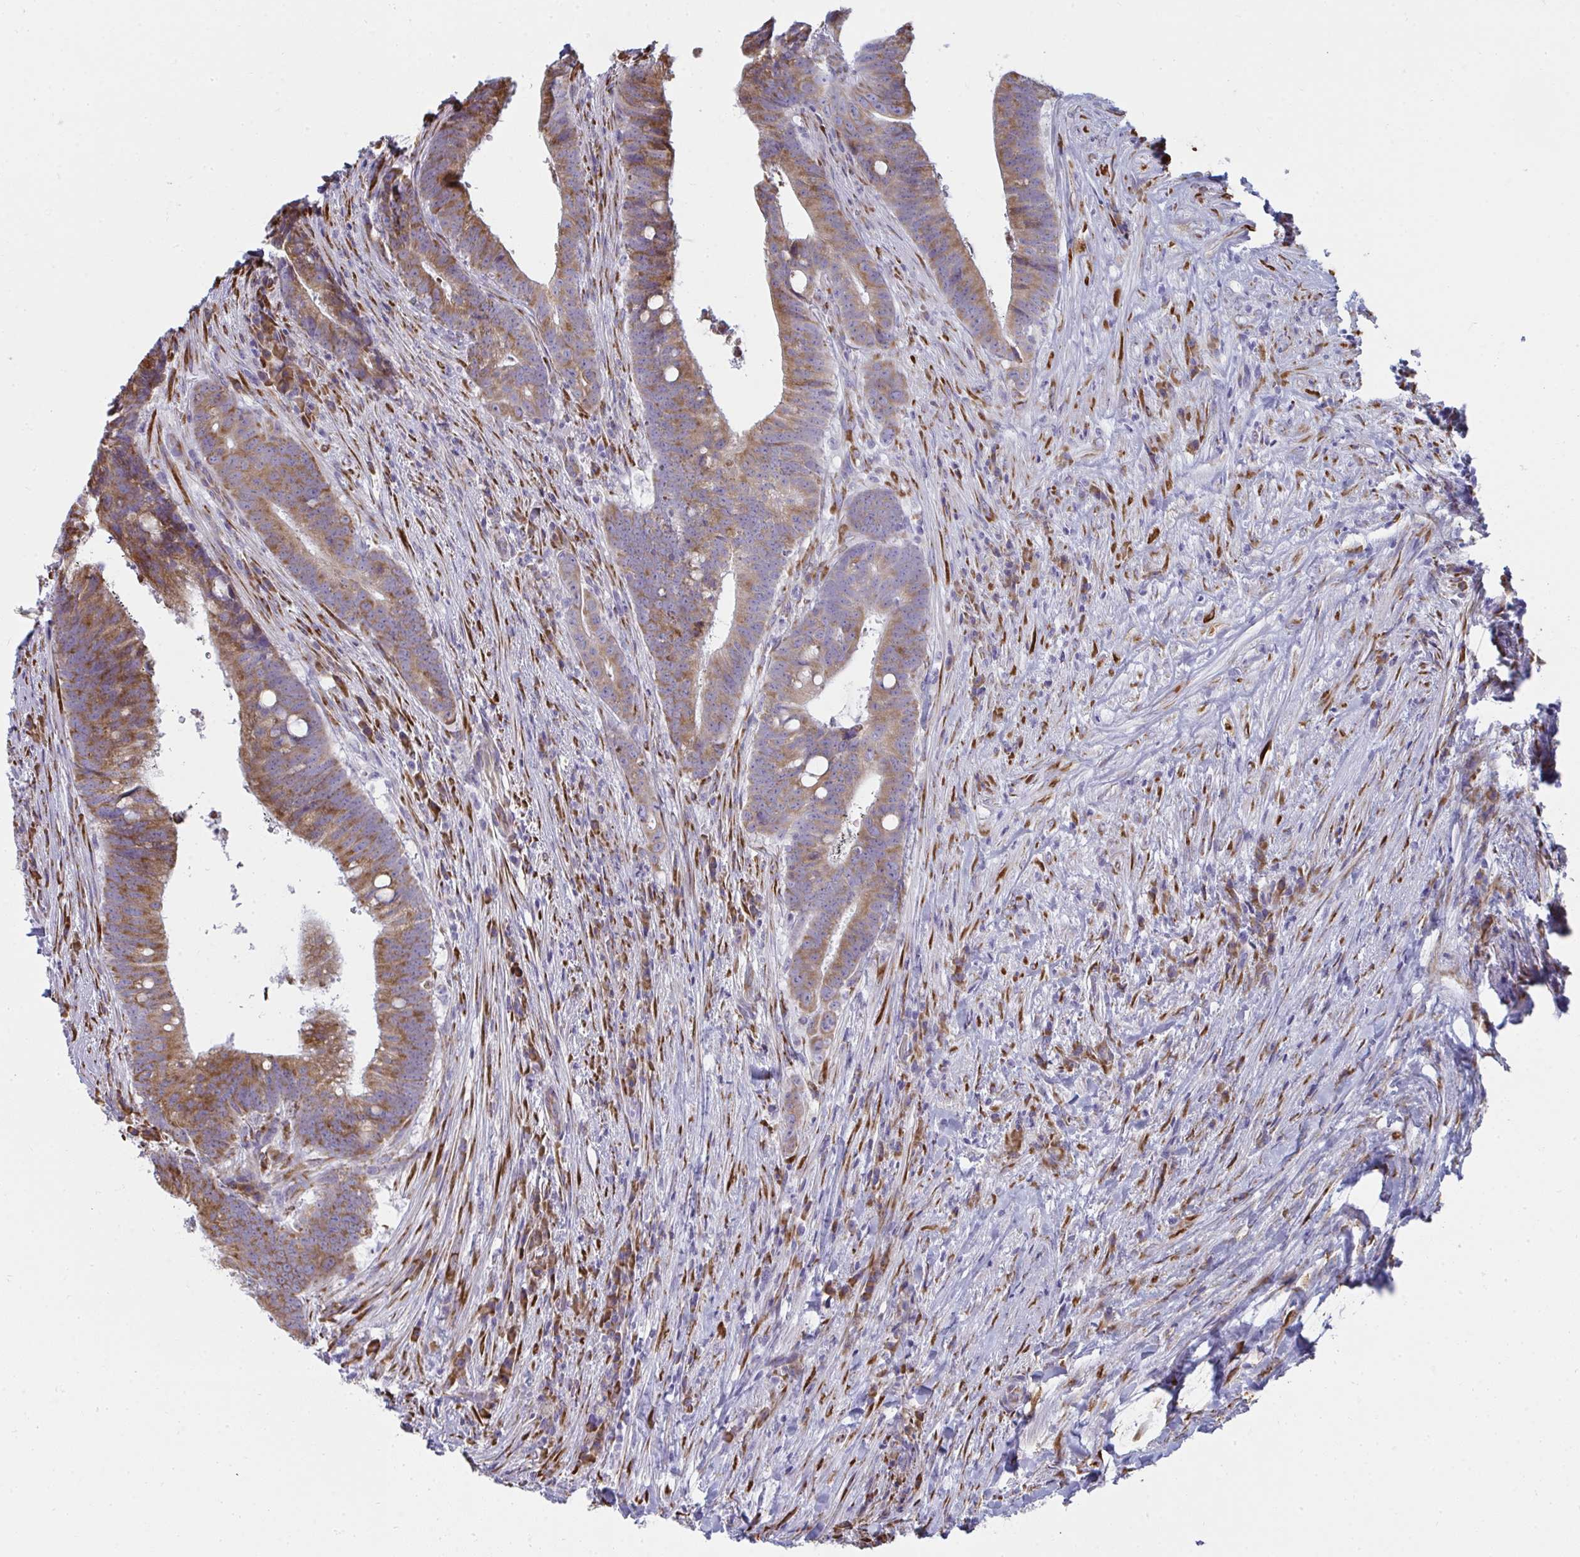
{"staining": {"intensity": "moderate", "quantity": ">75%", "location": "cytoplasmic/membranous"}, "tissue": "colorectal cancer", "cell_type": "Tumor cells", "image_type": "cancer", "snomed": [{"axis": "morphology", "description": "Adenocarcinoma, NOS"}, {"axis": "topography", "description": "Colon"}], "caption": "Immunohistochemical staining of colorectal cancer (adenocarcinoma) displays moderate cytoplasmic/membranous protein expression in about >75% of tumor cells.", "gene": "SHROOM1", "patient": {"sex": "female", "age": 43}}